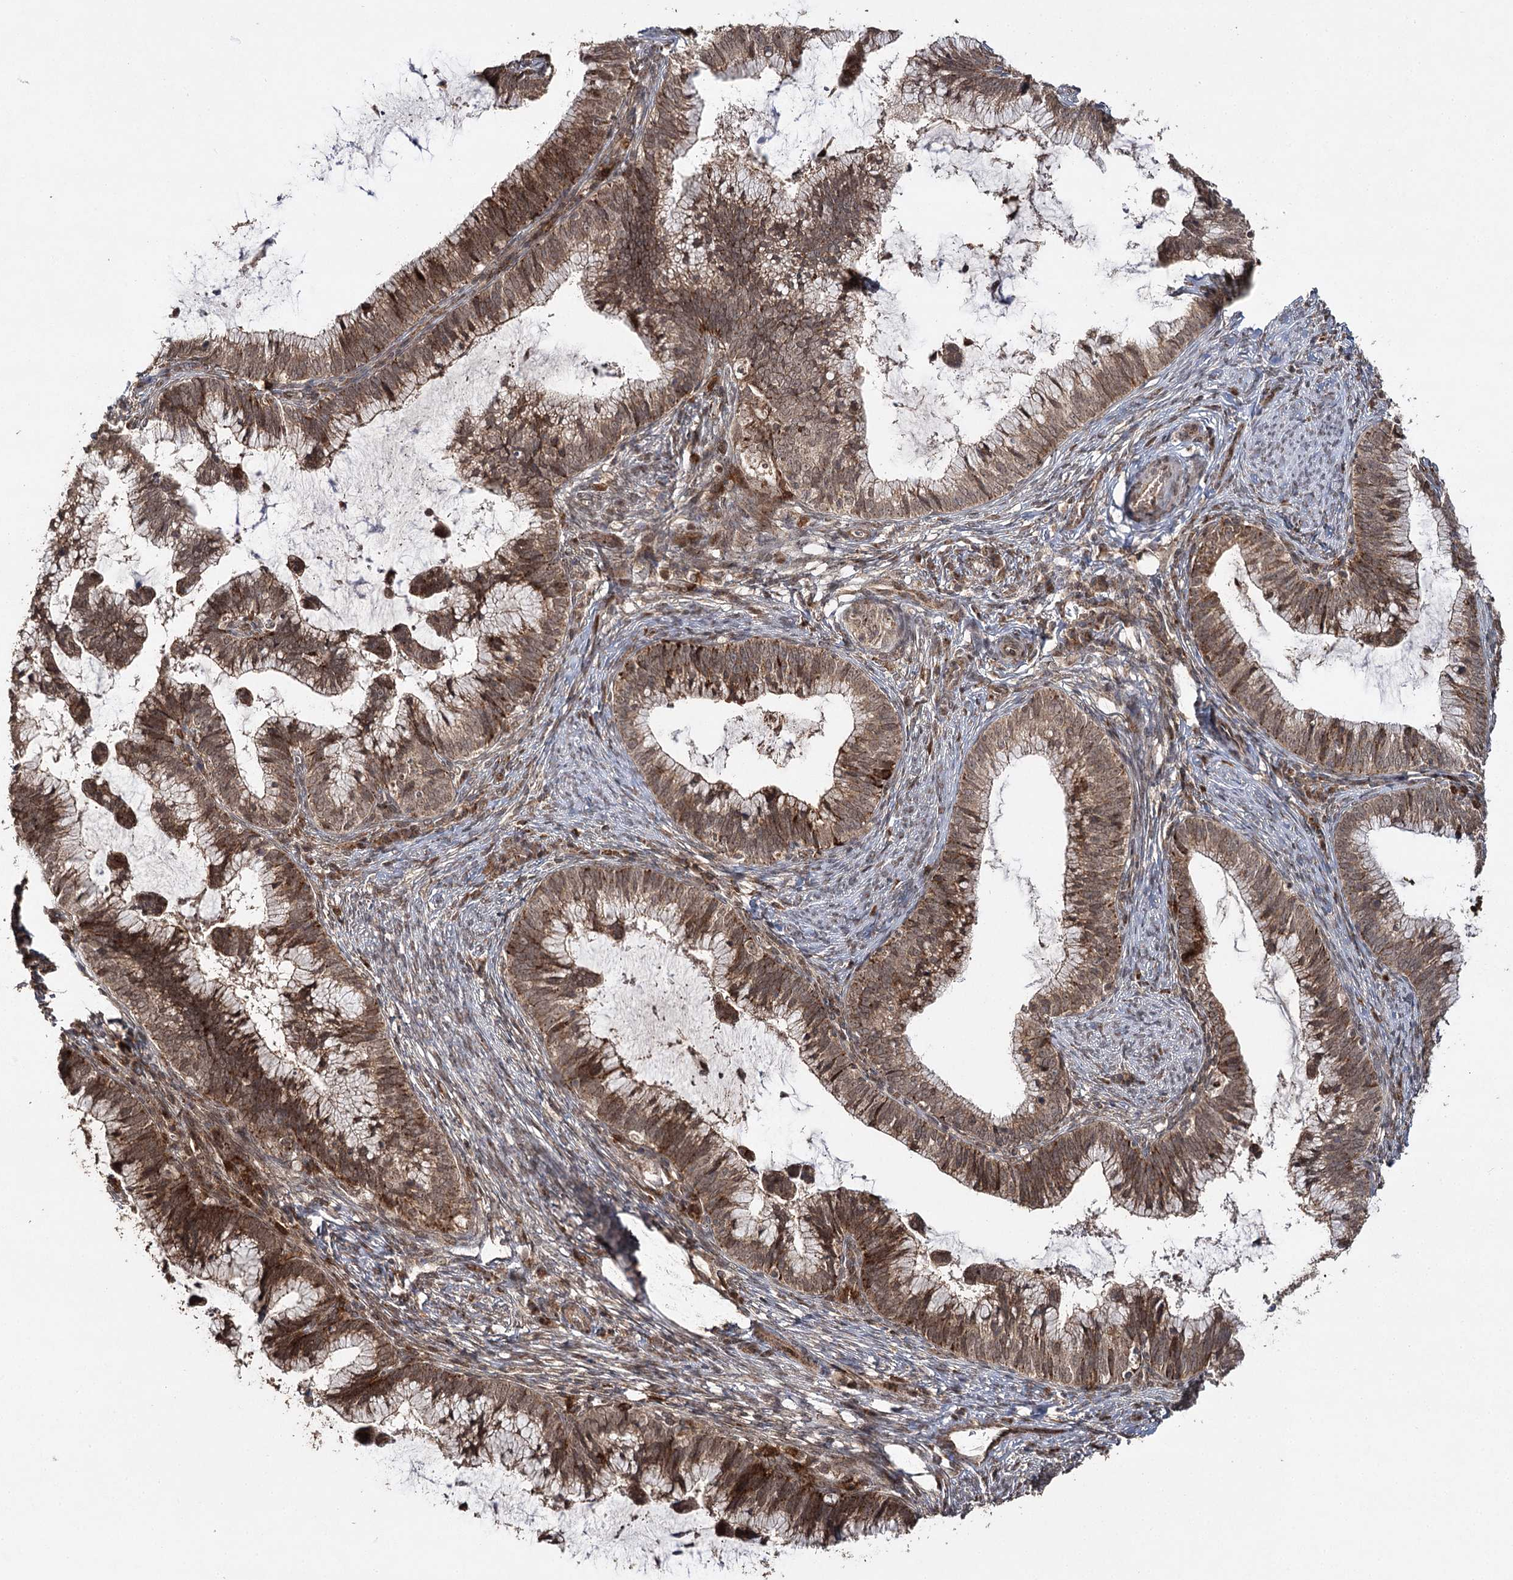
{"staining": {"intensity": "moderate", "quantity": ">75%", "location": "cytoplasmic/membranous,nuclear"}, "tissue": "cervical cancer", "cell_type": "Tumor cells", "image_type": "cancer", "snomed": [{"axis": "morphology", "description": "Adenocarcinoma, NOS"}, {"axis": "topography", "description": "Cervix"}], "caption": "Cervical cancer (adenocarcinoma) tissue demonstrates moderate cytoplasmic/membranous and nuclear staining in about >75% of tumor cells", "gene": "ZNRF3", "patient": {"sex": "female", "age": 36}}